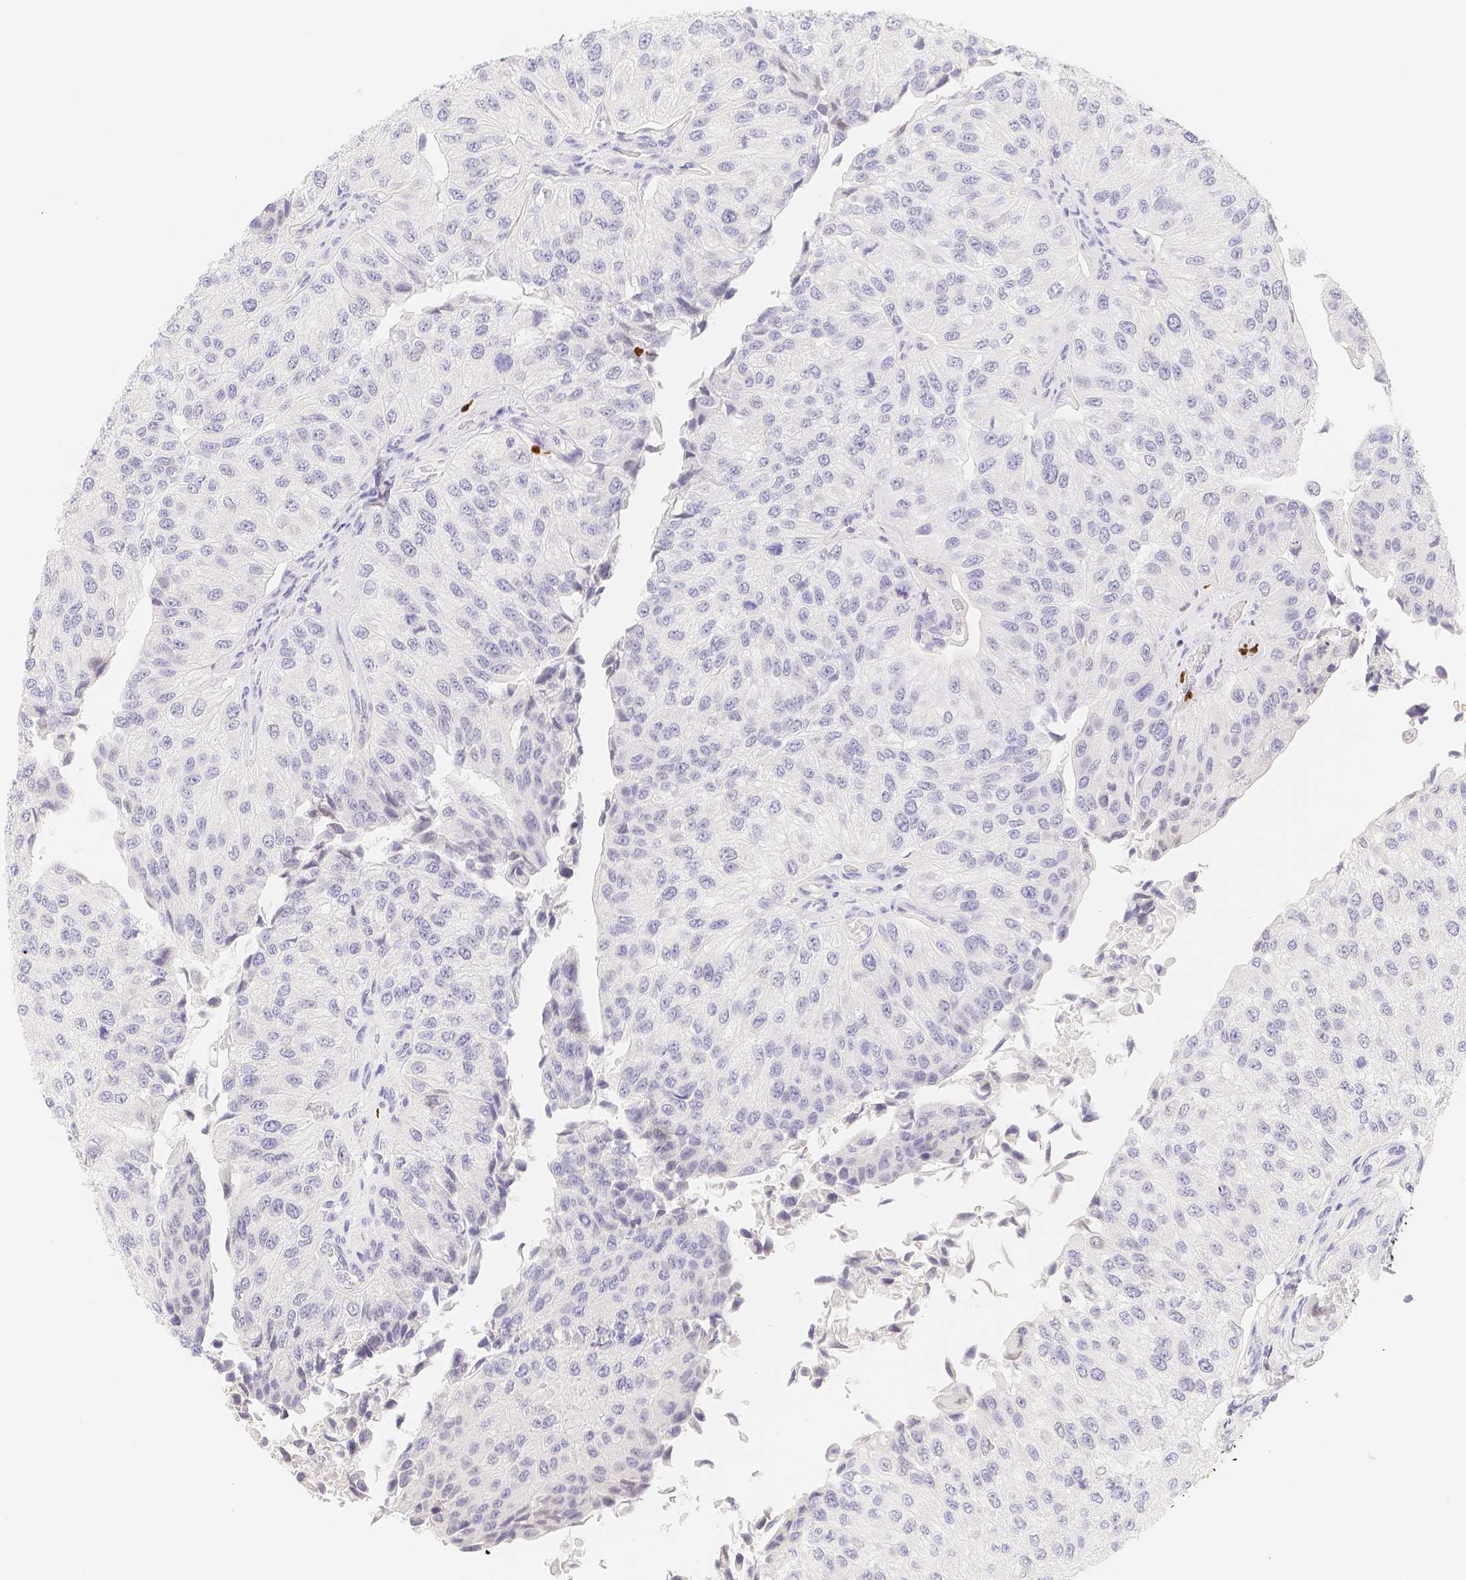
{"staining": {"intensity": "negative", "quantity": "none", "location": "none"}, "tissue": "urothelial cancer", "cell_type": "Tumor cells", "image_type": "cancer", "snomed": [{"axis": "morphology", "description": "Urothelial carcinoma, High grade"}, {"axis": "topography", "description": "Kidney"}, {"axis": "topography", "description": "Urinary bladder"}], "caption": "Immunohistochemistry (IHC) micrograph of neoplastic tissue: human urothelial cancer stained with DAB displays no significant protein staining in tumor cells.", "gene": "PADI4", "patient": {"sex": "male", "age": 77}}